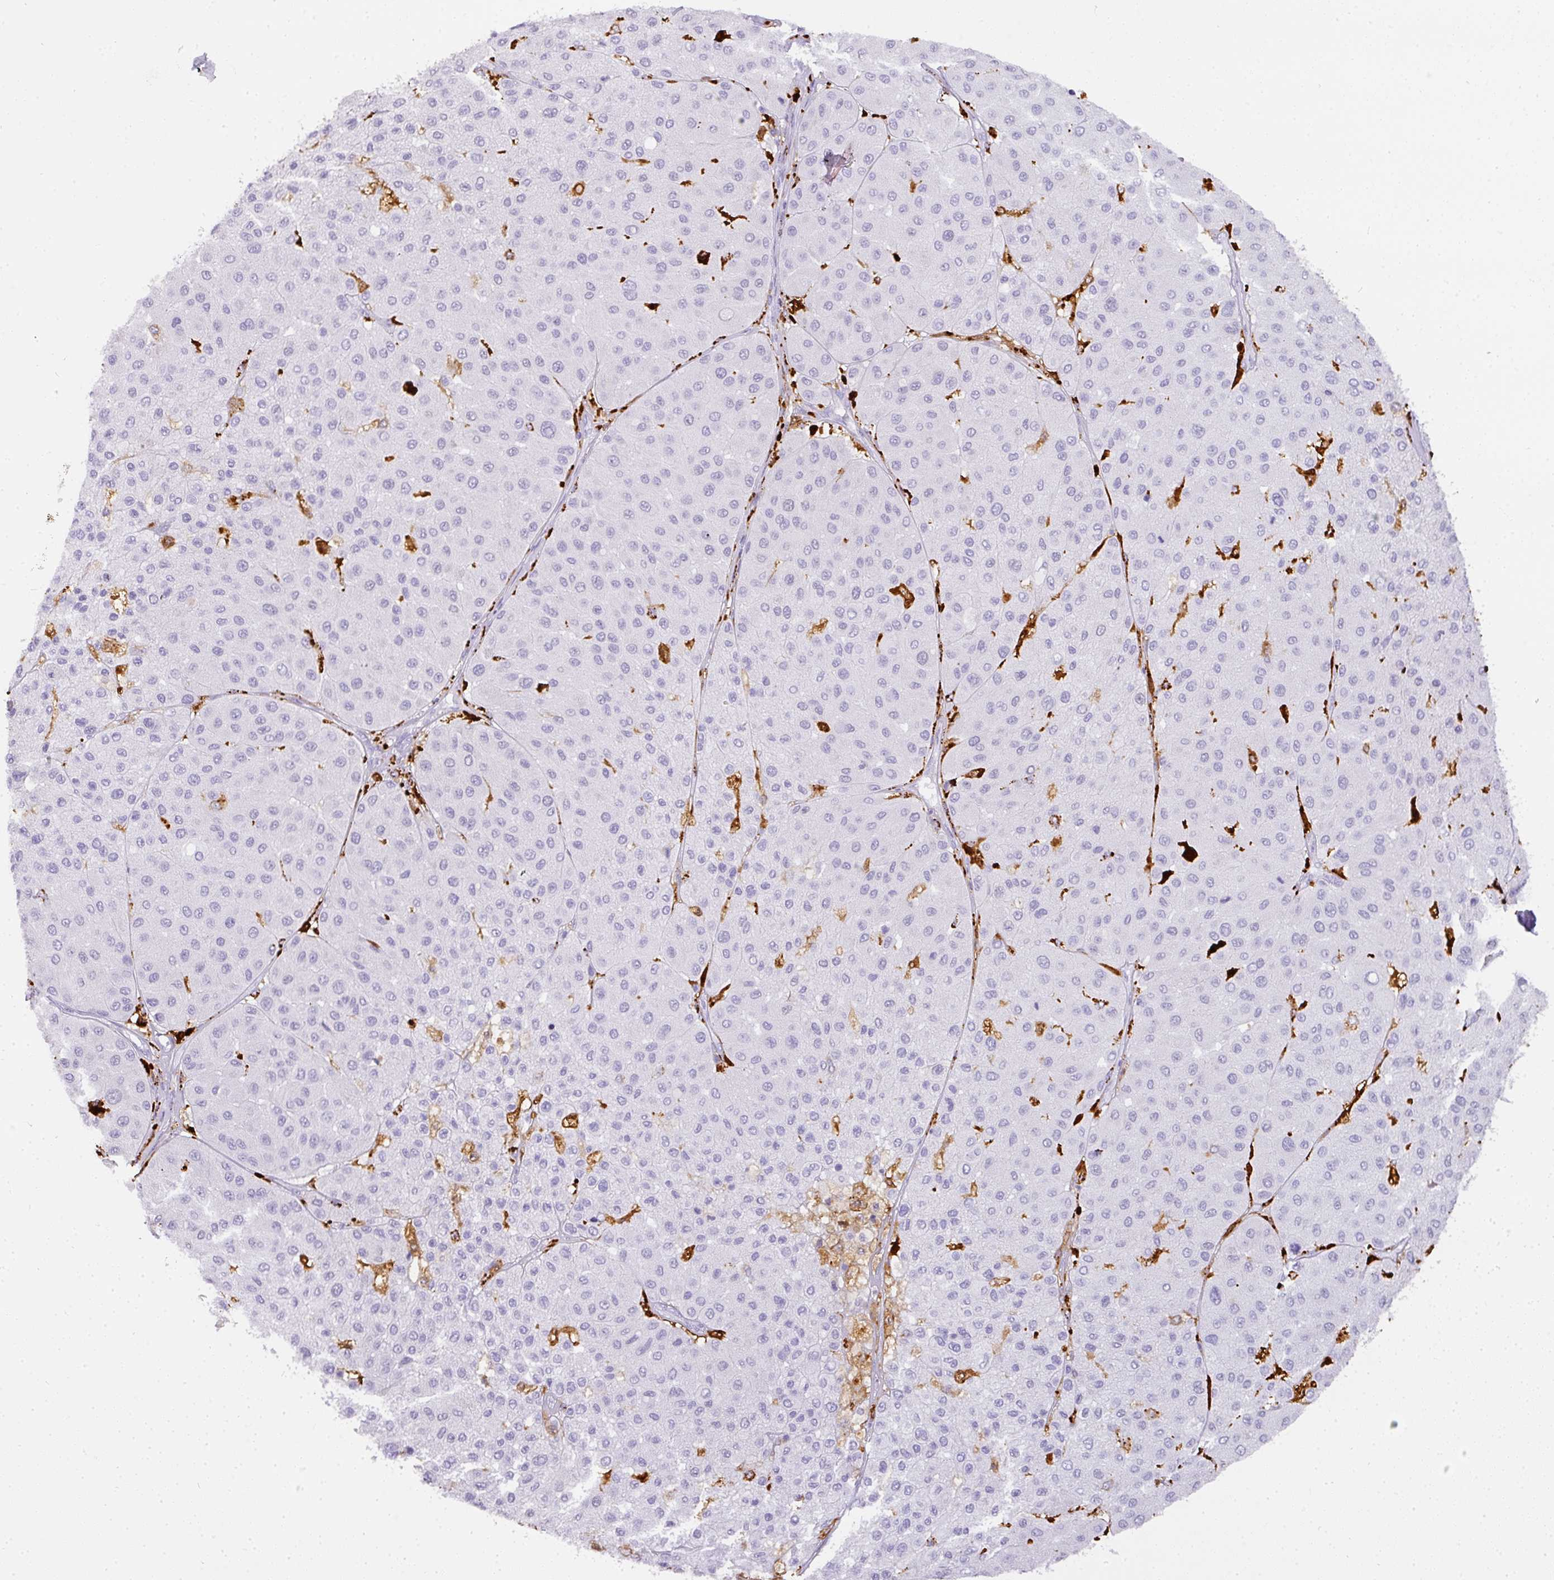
{"staining": {"intensity": "negative", "quantity": "none", "location": "none"}, "tissue": "melanoma", "cell_type": "Tumor cells", "image_type": "cancer", "snomed": [{"axis": "morphology", "description": "Malignant melanoma, Metastatic site"}, {"axis": "topography", "description": "Smooth muscle"}], "caption": "Tumor cells are negative for brown protein staining in malignant melanoma (metastatic site).", "gene": "MMACHC", "patient": {"sex": "male", "age": 41}}